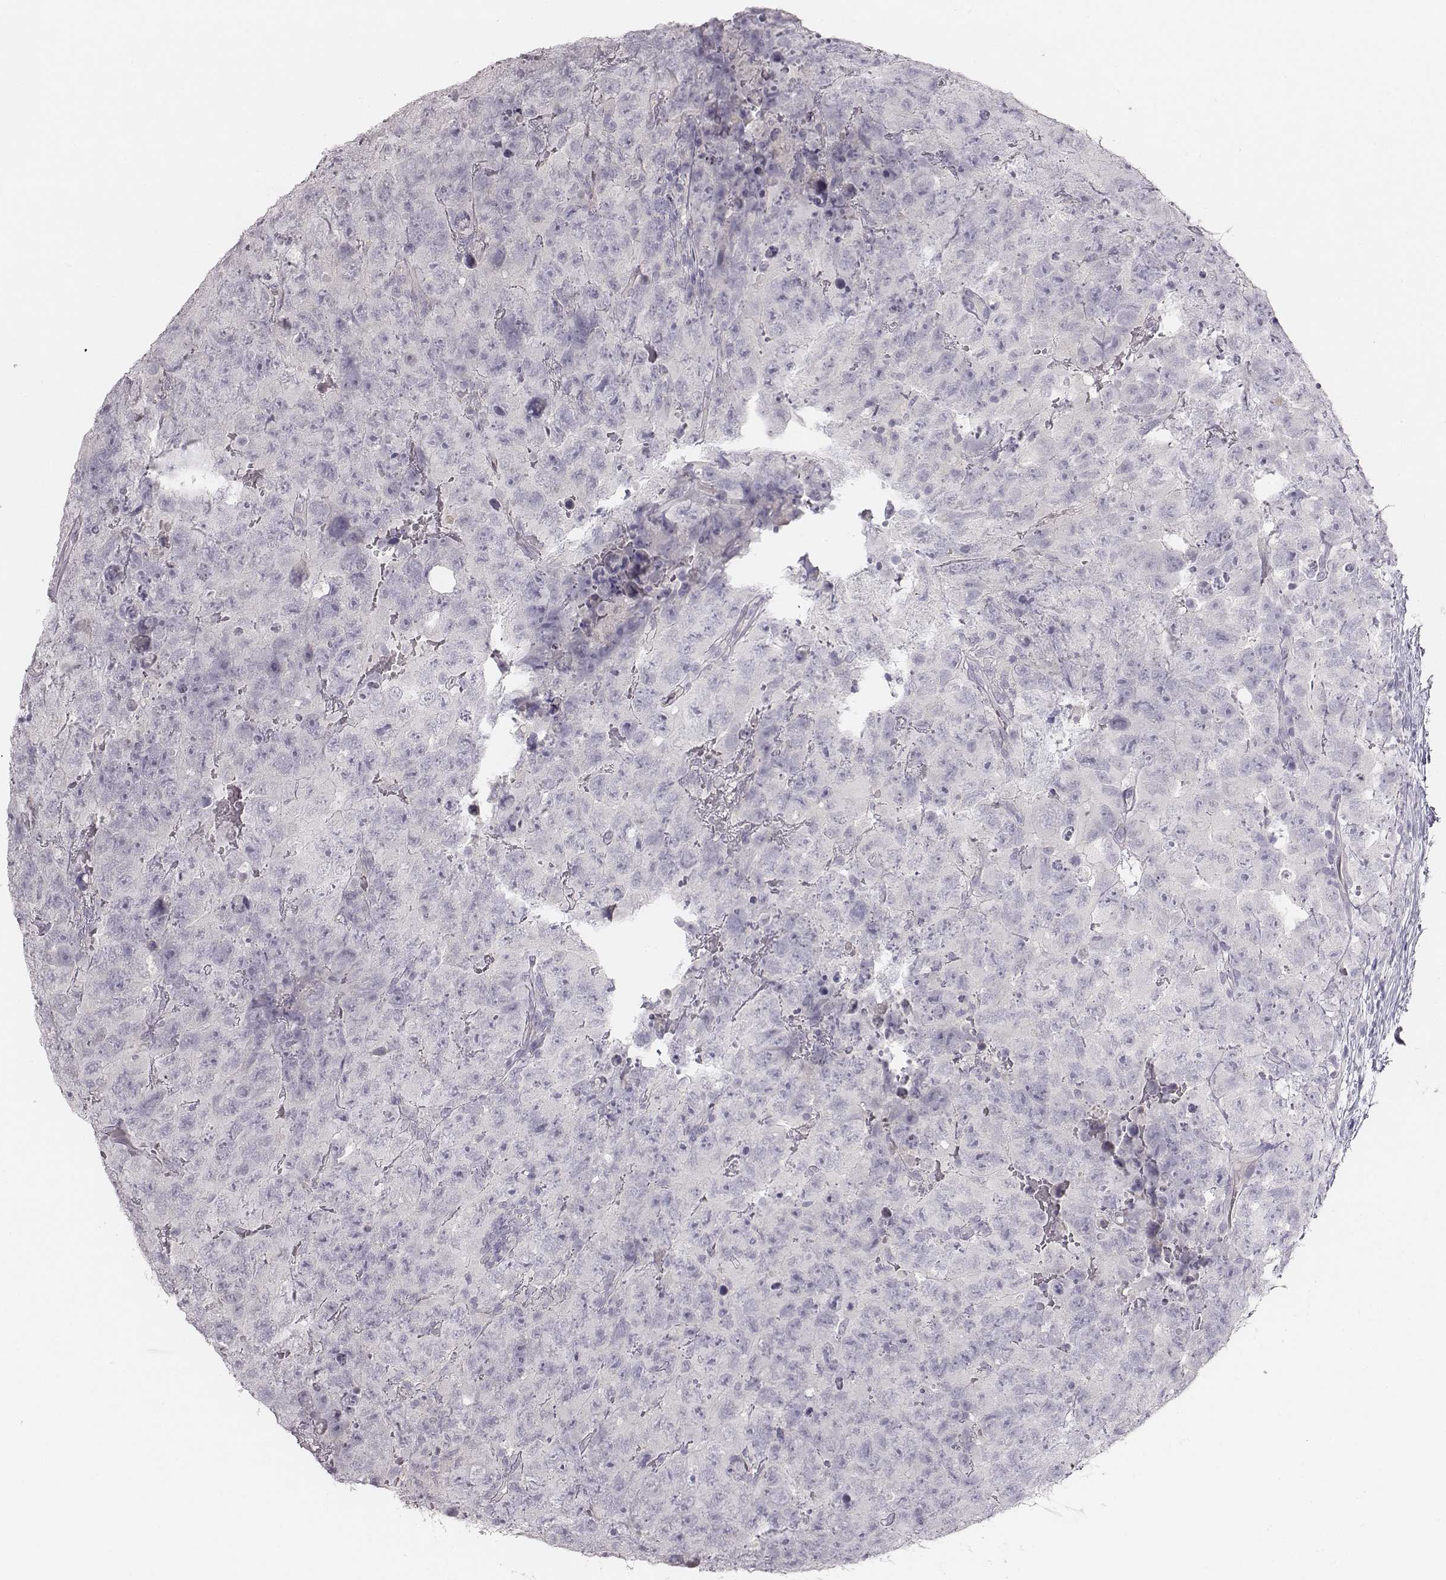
{"staining": {"intensity": "negative", "quantity": "none", "location": "none"}, "tissue": "testis cancer", "cell_type": "Tumor cells", "image_type": "cancer", "snomed": [{"axis": "morphology", "description": "Carcinoma, Embryonal, NOS"}, {"axis": "topography", "description": "Testis"}], "caption": "DAB (3,3'-diaminobenzidine) immunohistochemical staining of human testis cancer (embryonal carcinoma) demonstrates no significant positivity in tumor cells.", "gene": "MYH6", "patient": {"sex": "male", "age": 24}}